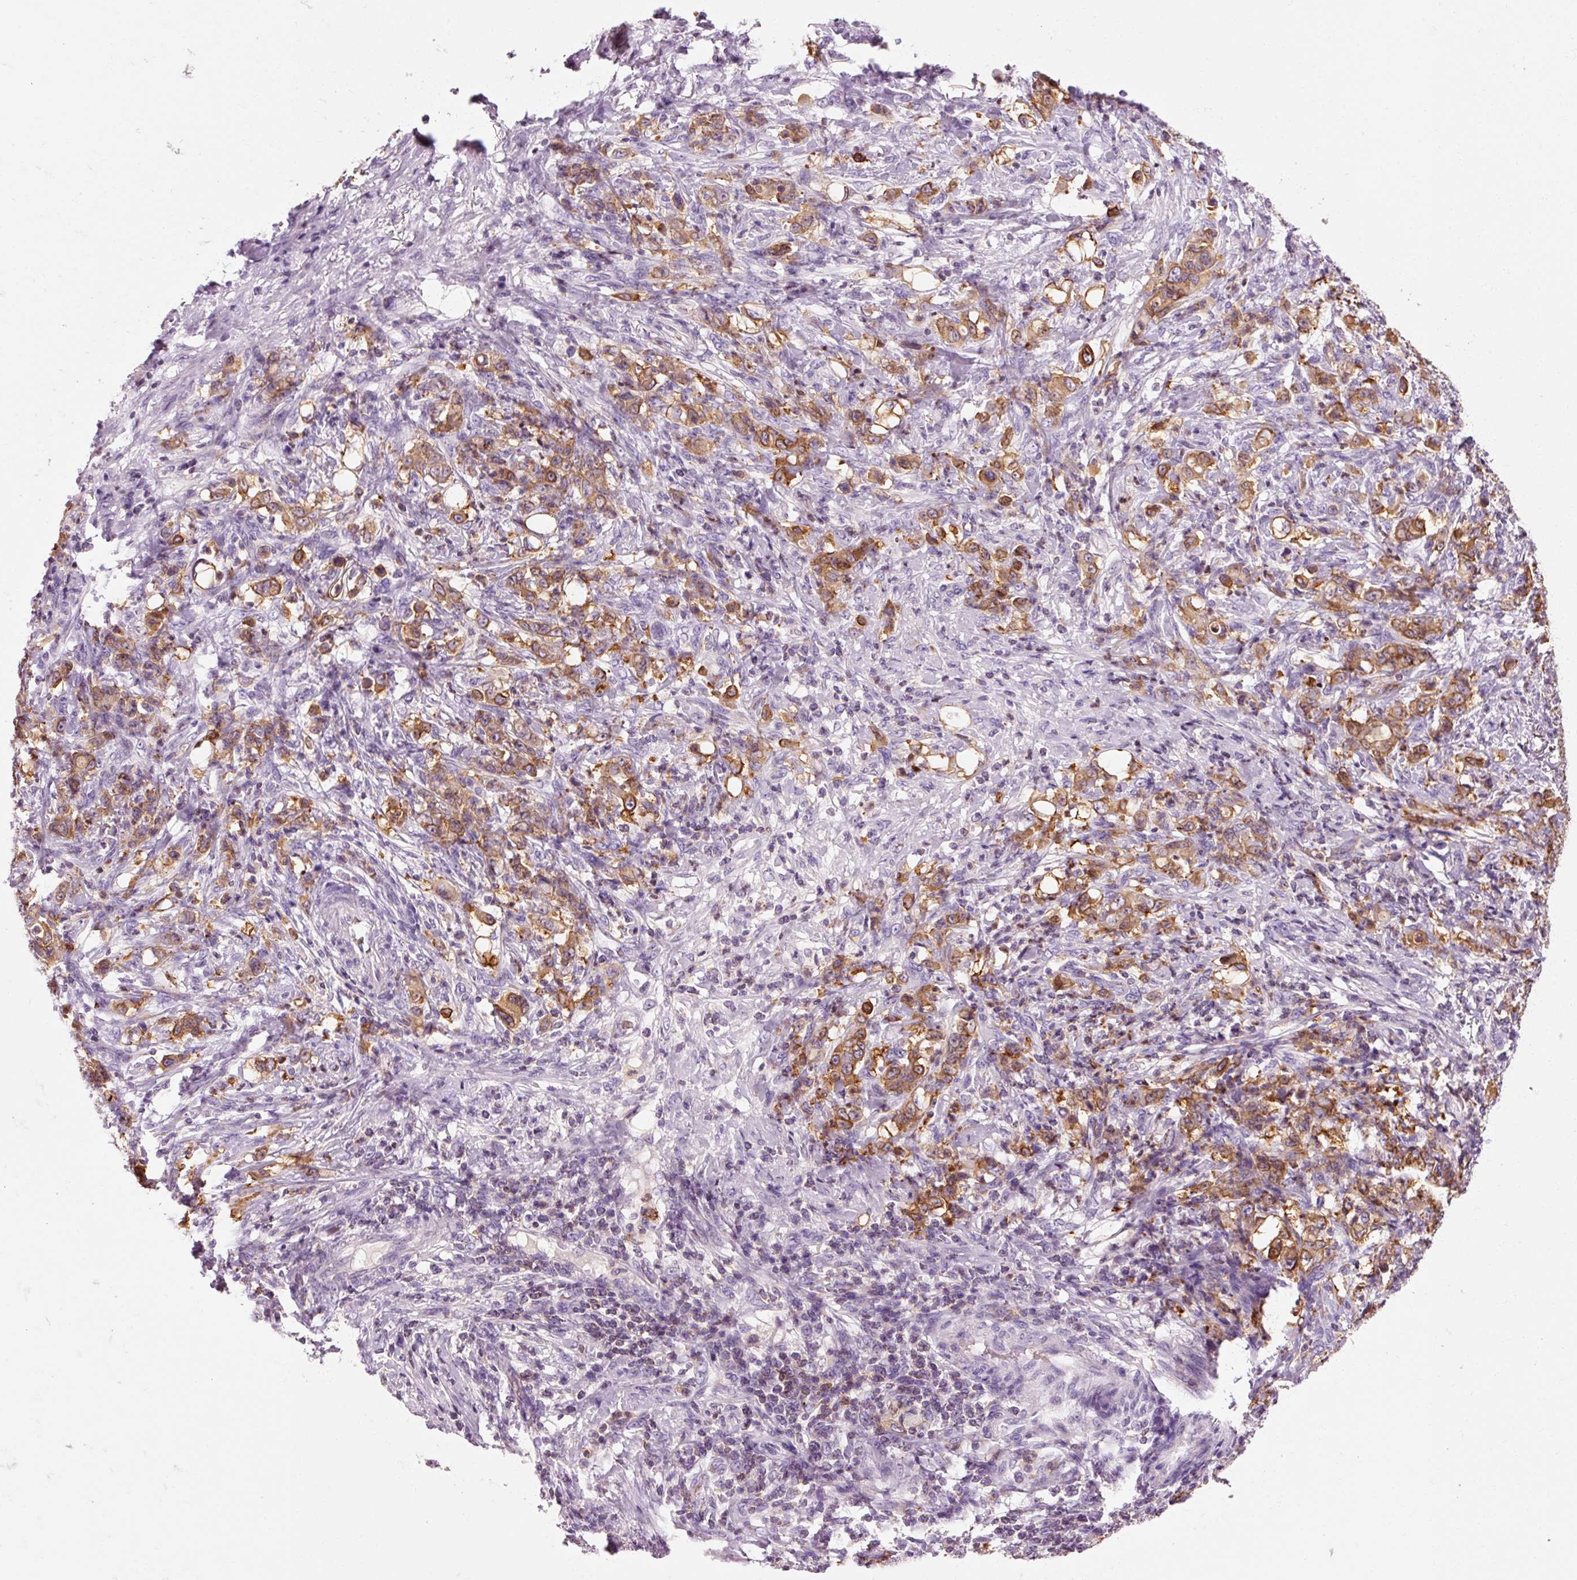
{"staining": {"intensity": "strong", "quantity": ">75%", "location": "cytoplasmic/membranous"}, "tissue": "stomach cancer", "cell_type": "Tumor cells", "image_type": "cancer", "snomed": [{"axis": "morphology", "description": "Adenocarcinoma, NOS"}, {"axis": "topography", "description": "Stomach"}], "caption": "Stomach cancer (adenocarcinoma) stained for a protein (brown) demonstrates strong cytoplasmic/membranous positive staining in approximately >75% of tumor cells.", "gene": "OR8K1", "patient": {"sex": "female", "age": 79}}